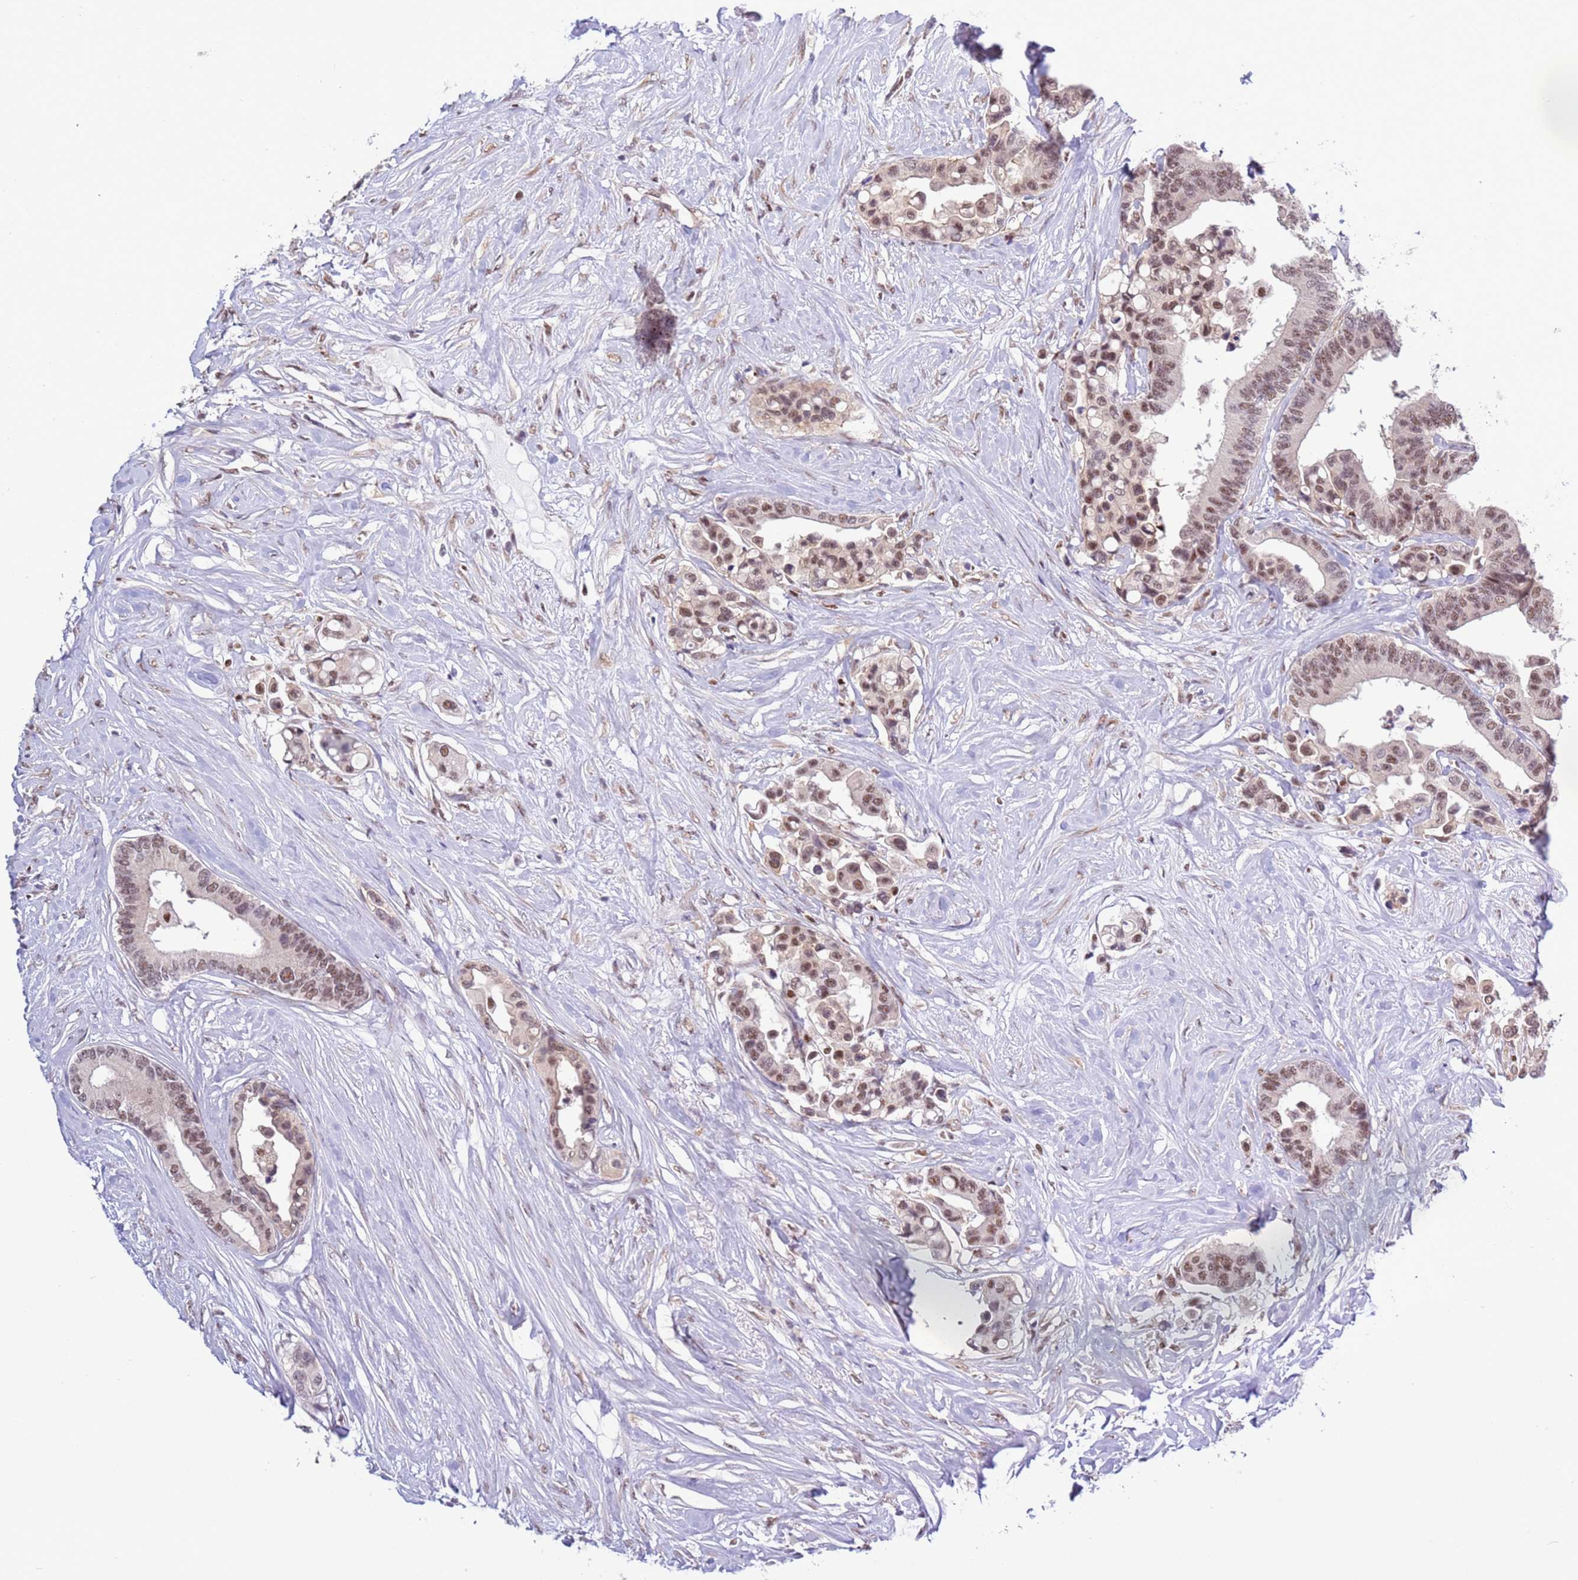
{"staining": {"intensity": "moderate", "quantity": ">75%", "location": "nuclear"}, "tissue": "colorectal cancer", "cell_type": "Tumor cells", "image_type": "cancer", "snomed": [{"axis": "morphology", "description": "Normal tissue, NOS"}, {"axis": "morphology", "description": "Adenocarcinoma, NOS"}, {"axis": "topography", "description": "Colon"}], "caption": "An image of human adenocarcinoma (colorectal) stained for a protein exhibits moderate nuclear brown staining in tumor cells. Using DAB (brown) and hematoxylin (blue) stains, captured at high magnification using brightfield microscopy.", "gene": "PRPF6", "patient": {"sex": "male", "age": 82}}